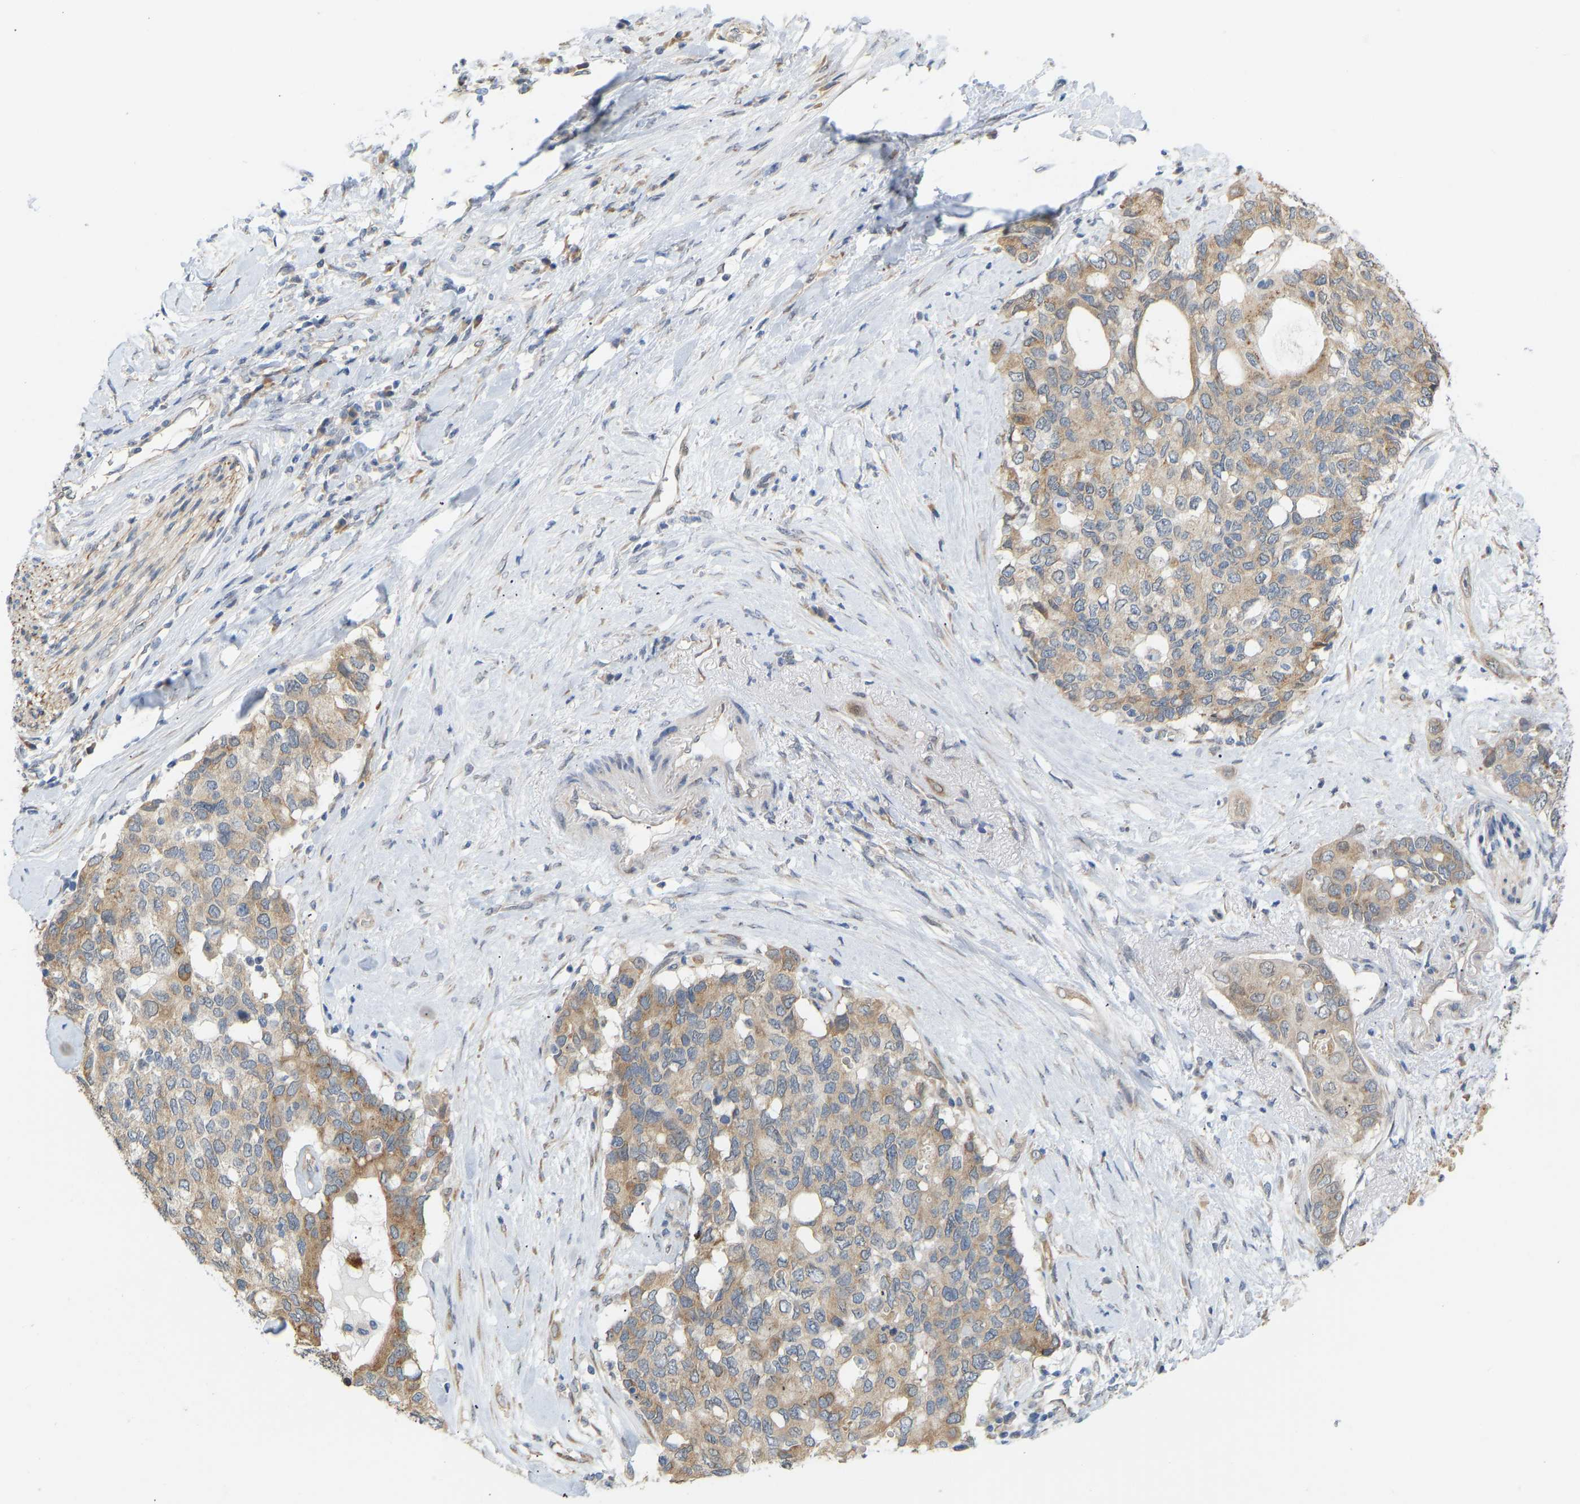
{"staining": {"intensity": "moderate", "quantity": ">75%", "location": "cytoplasmic/membranous"}, "tissue": "pancreatic cancer", "cell_type": "Tumor cells", "image_type": "cancer", "snomed": [{"axis": "morphology", "description": "Adenocarcinoma, NOS"}, {"axis": "topography", "description": "Pancreas"}], "caption": "Immunohistochemistry histopathology image of pancreatic adenocarcinoma stained for a protein (brown), which exhibits medium levels of moderate cytoplasmic/membranous expression in about >75% of tumor cells.", "gene": "BEND3", "patient": {"sex": "female", "age": 56}}